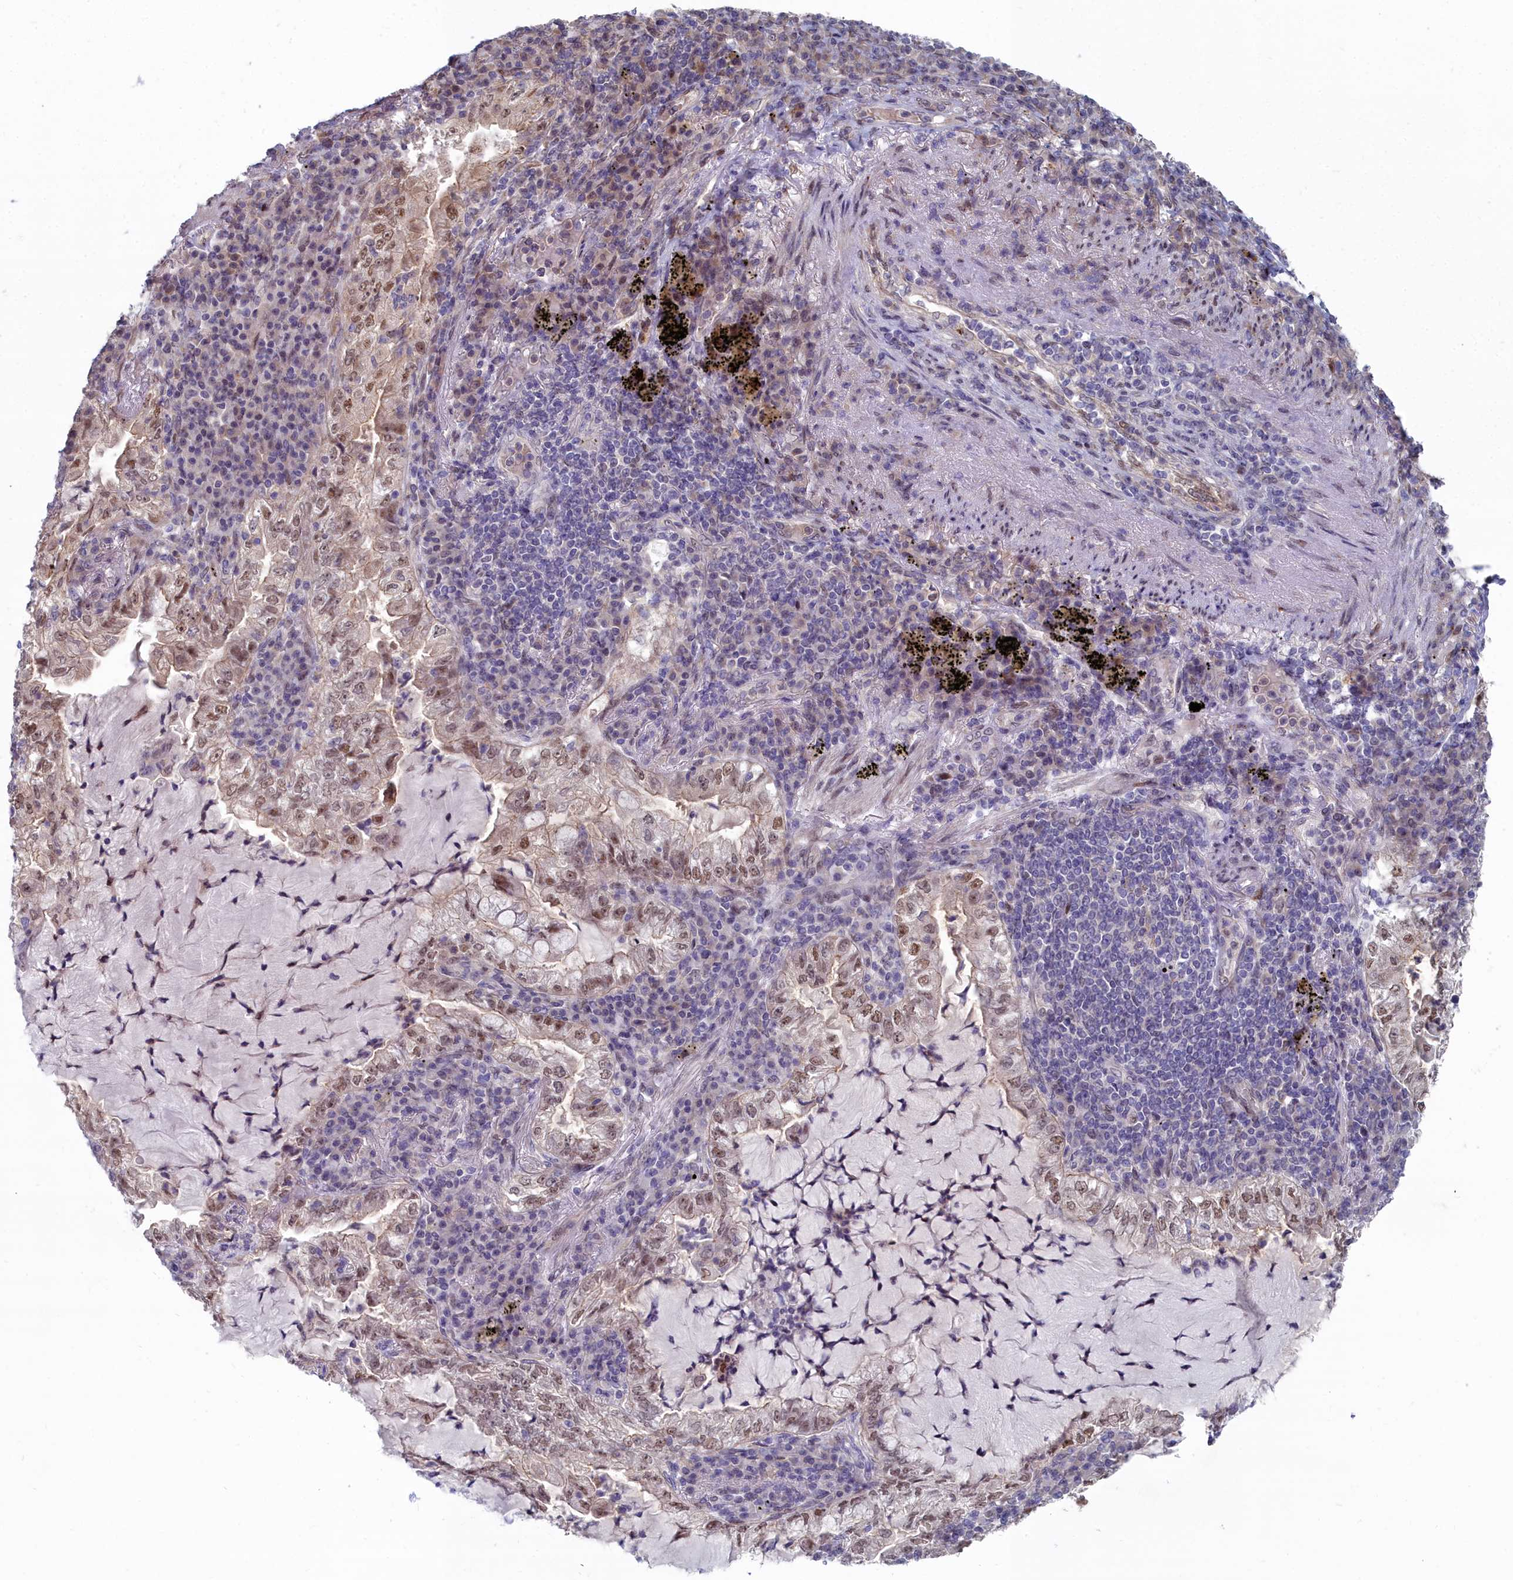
{"staining": {"intensity": "moderate", "quantity": "25%-75%", "location": "nuclear"}, "tissue": "lung cancer", "cell_type": "Tumor cells", "image_type": "cancer", "snomed": [{"axis": "morphology", "description": "Adenocarcinoma, NOS"}, {"axis": "topography", "description": "Lung"}], "caption": "The micrograph exhibits staining of adenocarcinoma (lung), revealing moderate nuclear protein expression (brown color) within tumor cells.", "gene": "RPS27A", "patient": {"sex": "female", "age": 73}}